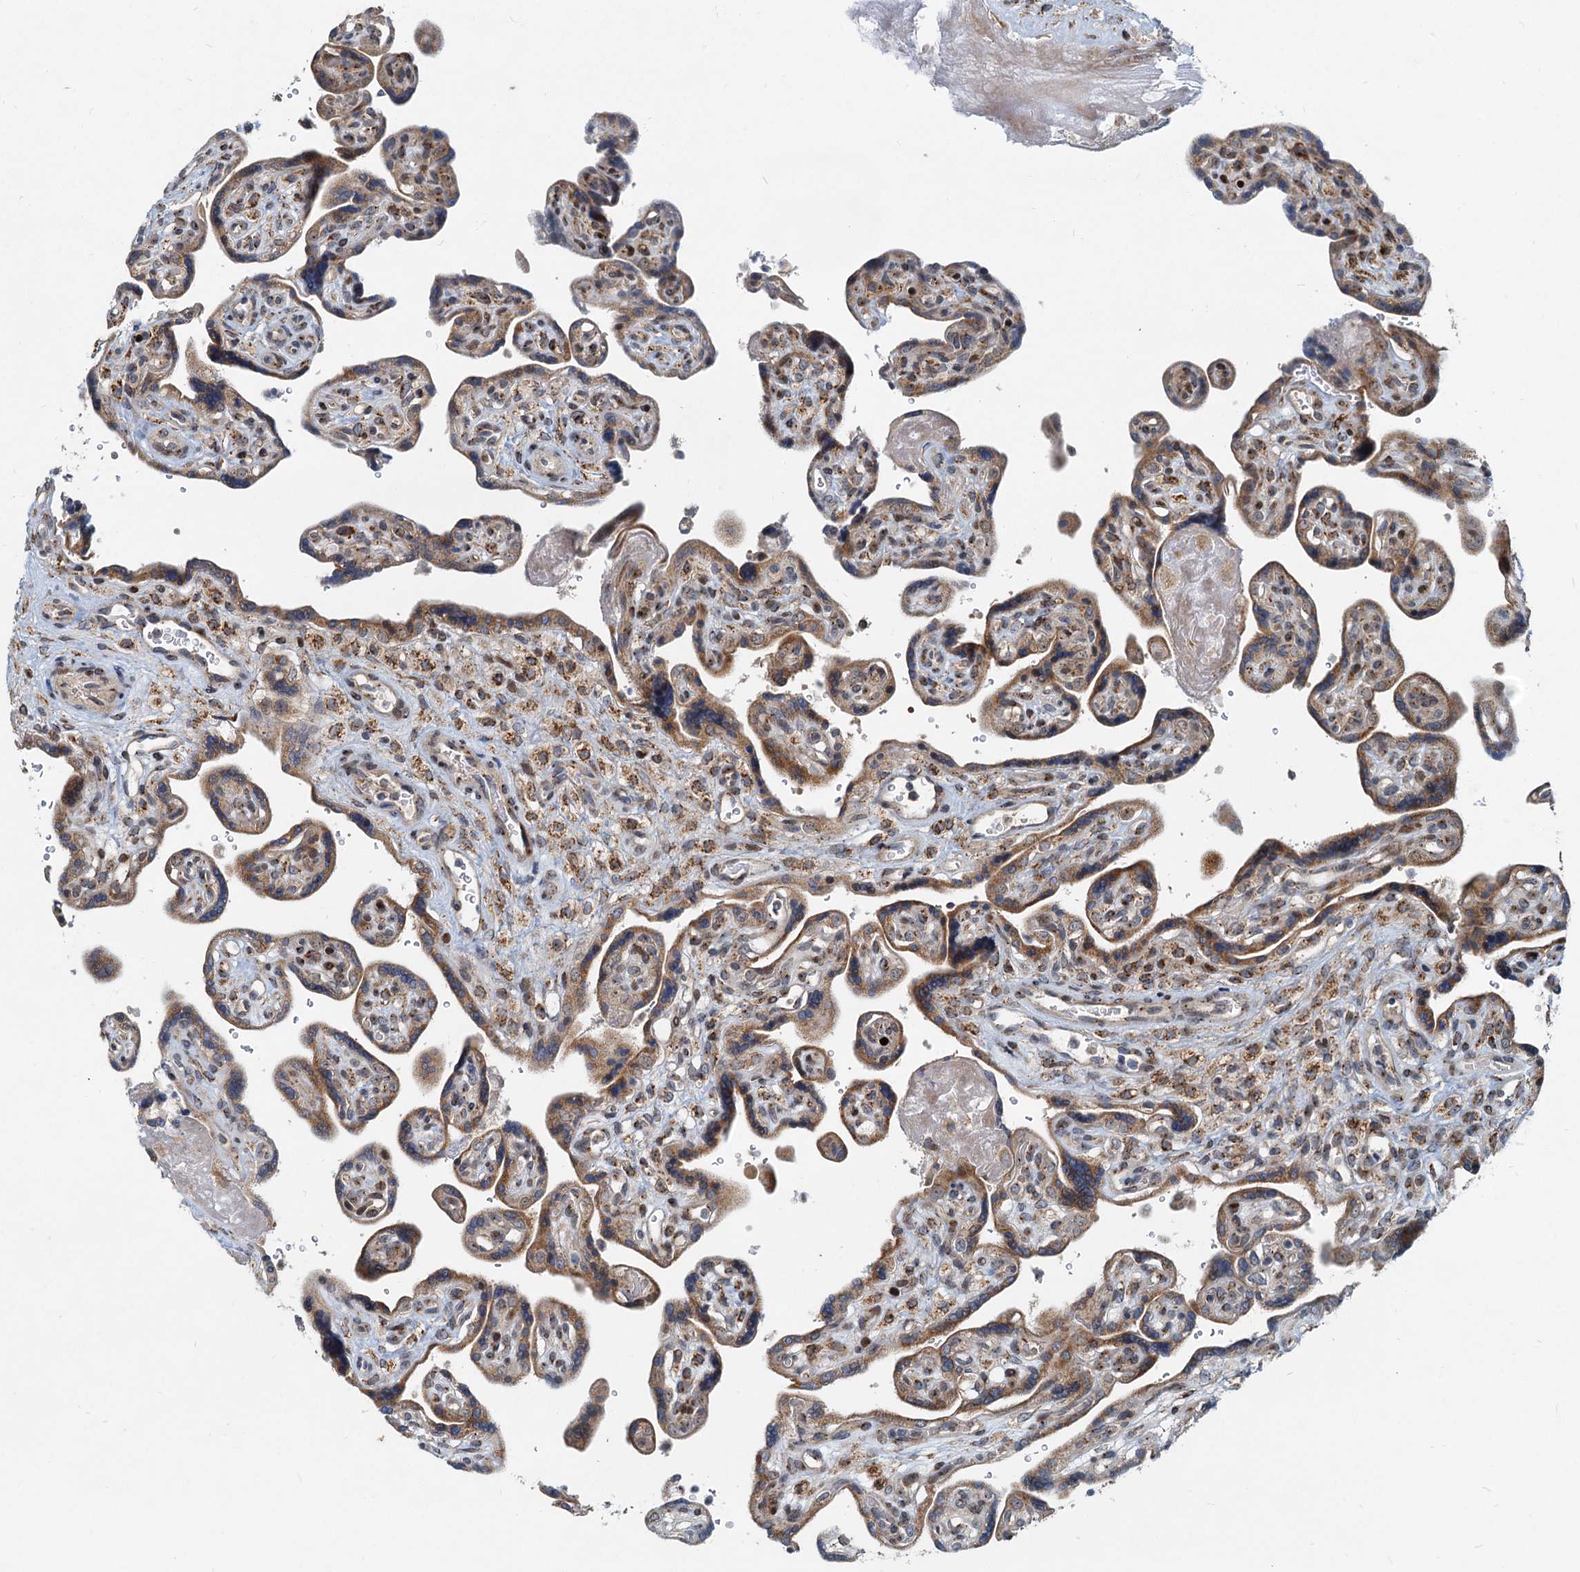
{"staining": {"intensity": "moderate", "quantity": ">75%", "location": "cytoplasmic/membranous"}, "tissue": "placenta", "cell_type": "Trophoblastic cells", "image_type": "normal", "snomed": [{"axis": "morphology", "description": "Normal tissue, NOS"}, {"axis": "topography", "description": "Placenta"}], "caption": "Trophoblastic cells reveal medium levels of moderate cytoplasmic/membranous staining in about >75% of cells in normal placenta. Nuclei are stained in blue.", "gene": "CEP68", "patient": {"sex": "female", "age": 39}}